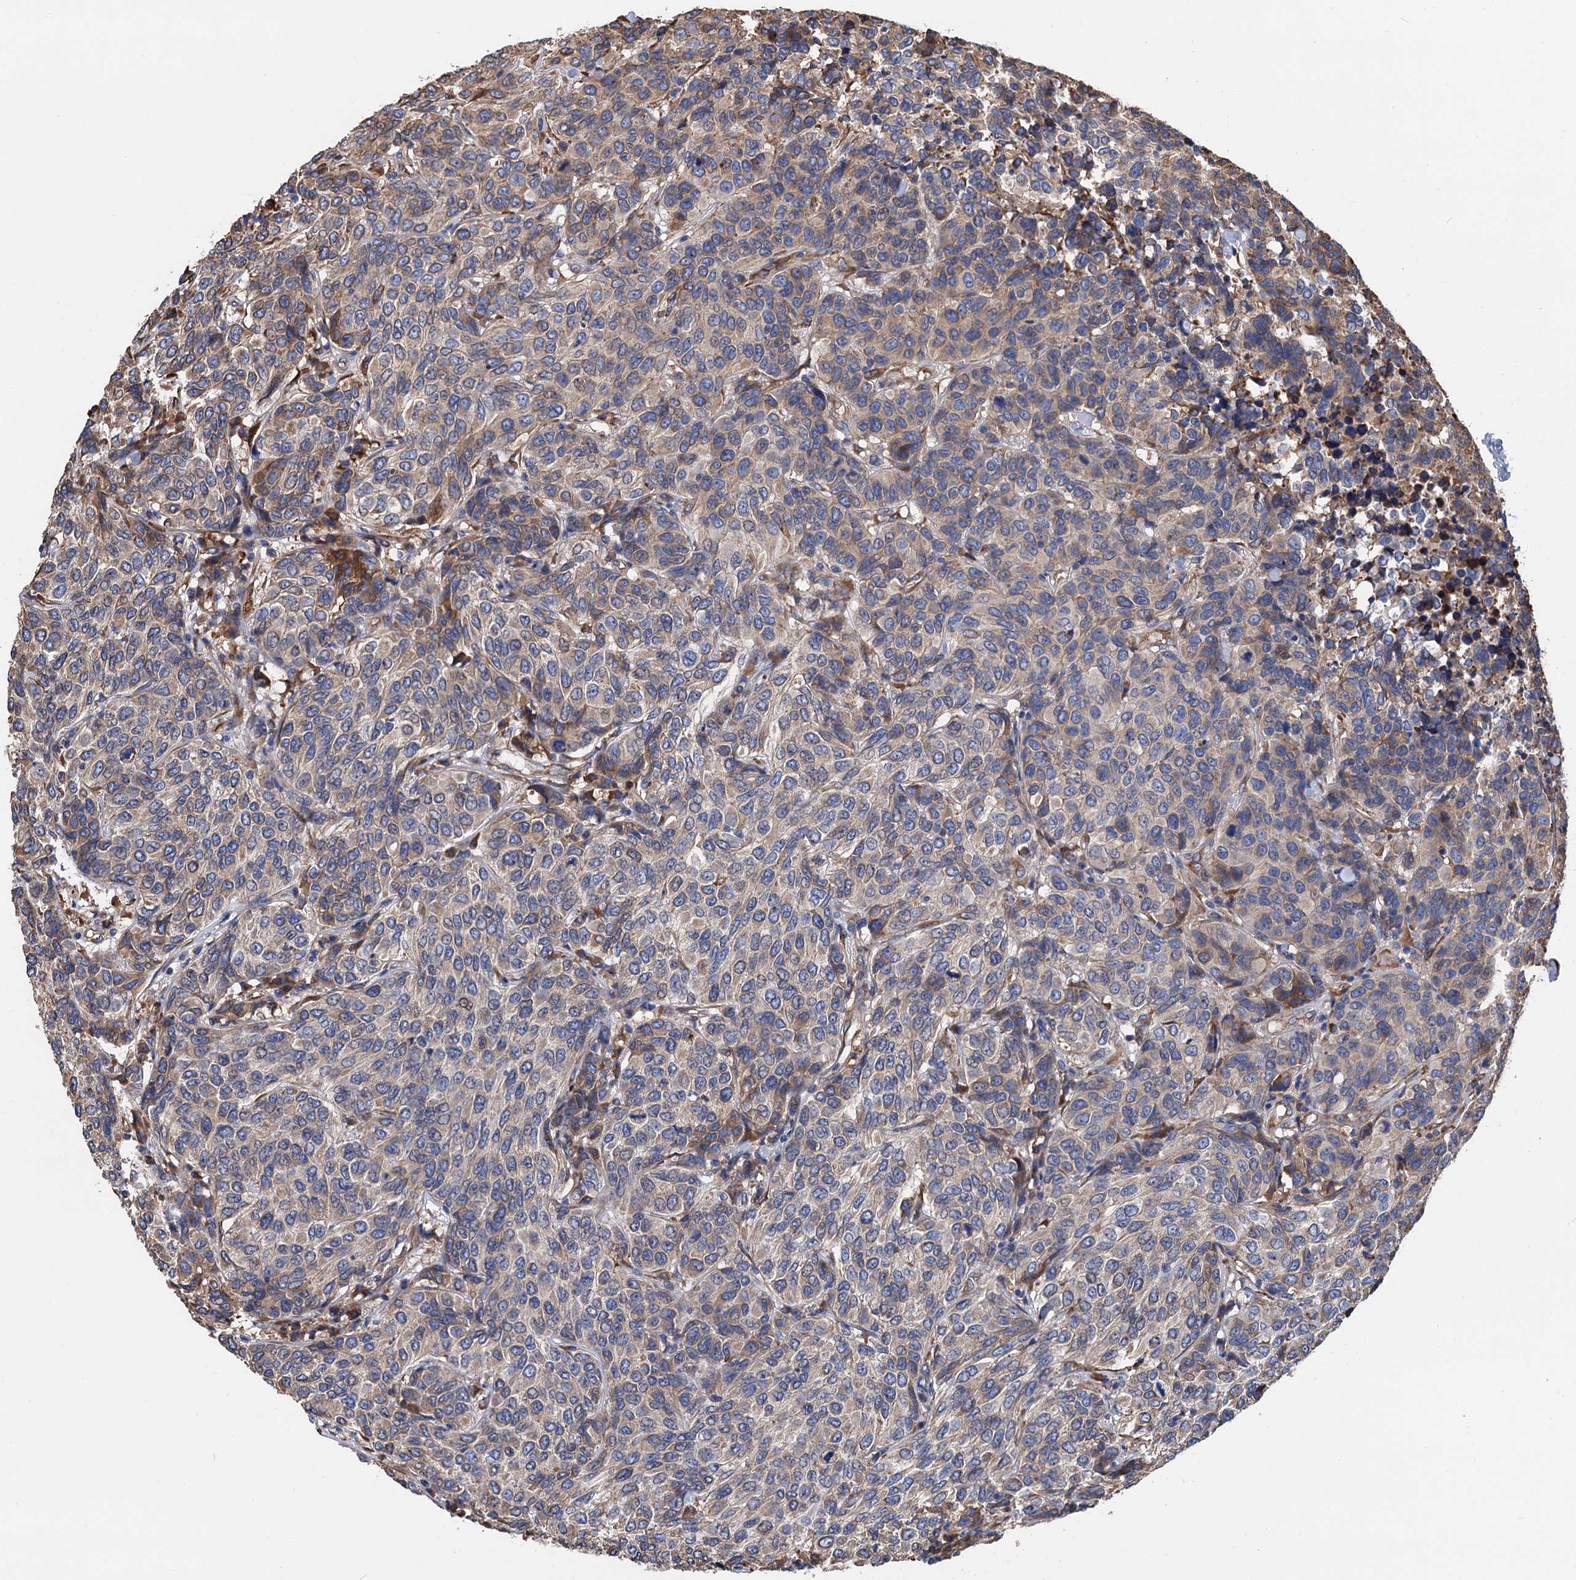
{"staining": {"intensity": "weak", "quantity": "<25%", "location": "cytoplasmic/membranous"}, "tissue": "breast cancer", "cell_type": "Tumor cells", "image_type": "cancer", "snomed": [{"axis": "morphology", "description": "Duct carcinoma"}, {"axis": "topography", "description": "Breast"}], "caption": "This photomicrograph is of infiltrating ductal carcinoma (breast) stained with immunohistochemistry to label a protein in brown with the nuclei are counter-stained blue. There is no expression in tumor cells. Brightfield microscopy of immunohistochemistry (IHC) stained with DAB (3,3'-diaminobenzidine) (brown) and hematoxylin (blue), captured at high magnification.", "gene": "CNNM1", "patient": {"sex": "female", "age": 55}}